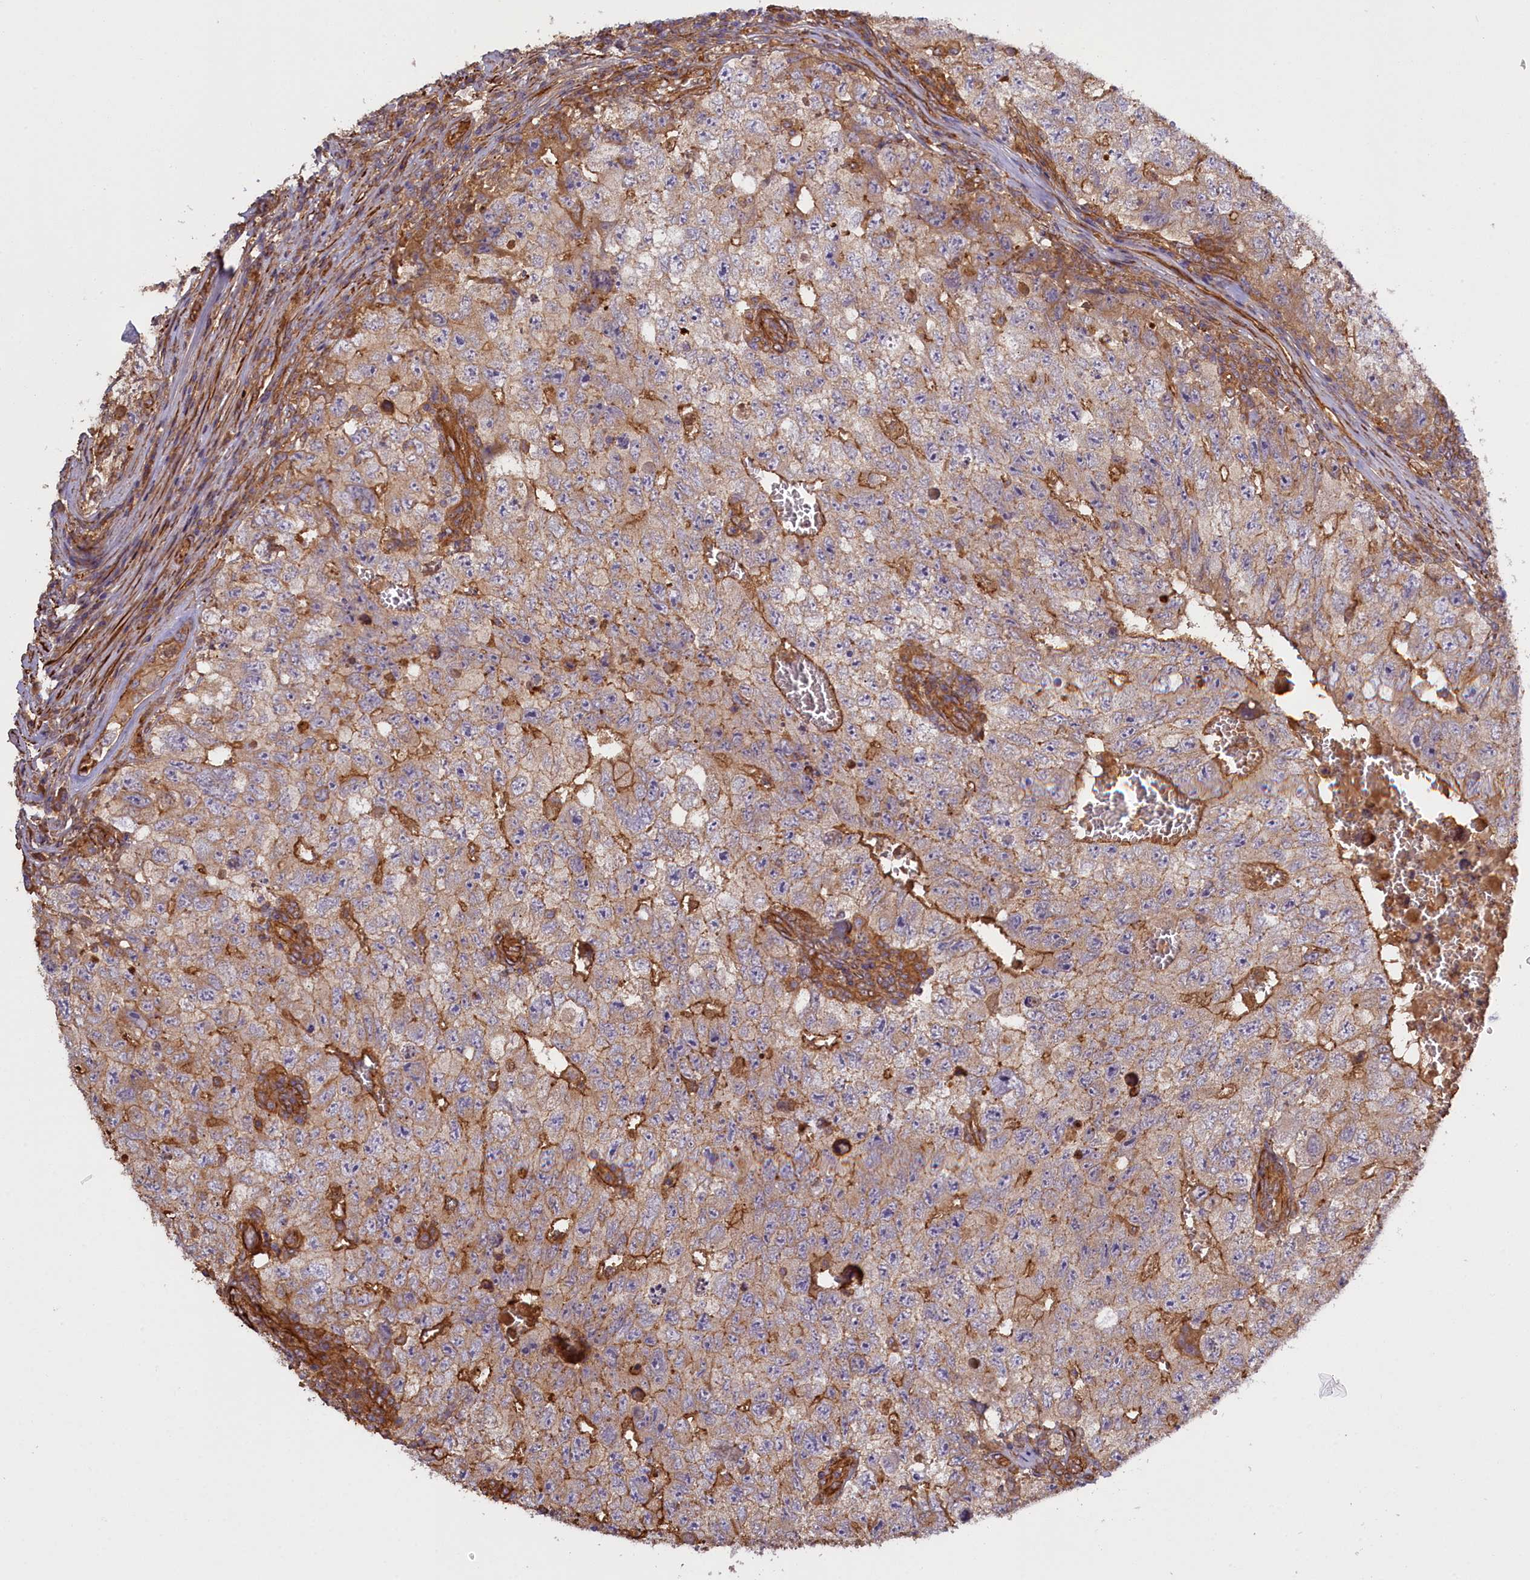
{"staining": {"intensity": "moderate", "quantity": "<25%", "location": "cytoplasmic/membranous"}, "tissue": "testis cancer", "cell_type": "Tumor cells", "image_type": "cancer", "snomed": [{"axis": "morphology", "description": "Carcinoma, Embryonal, NOS"}, {"axis": "topography", "description": "Testis"}], "caption": "The image displays a brown stain indicating the presence of a protein in the cytoplasmic/membranous of tumor cells in testis cancer.", "gene": "FUZ", "patient": {"sex": "male", "age": 17}}